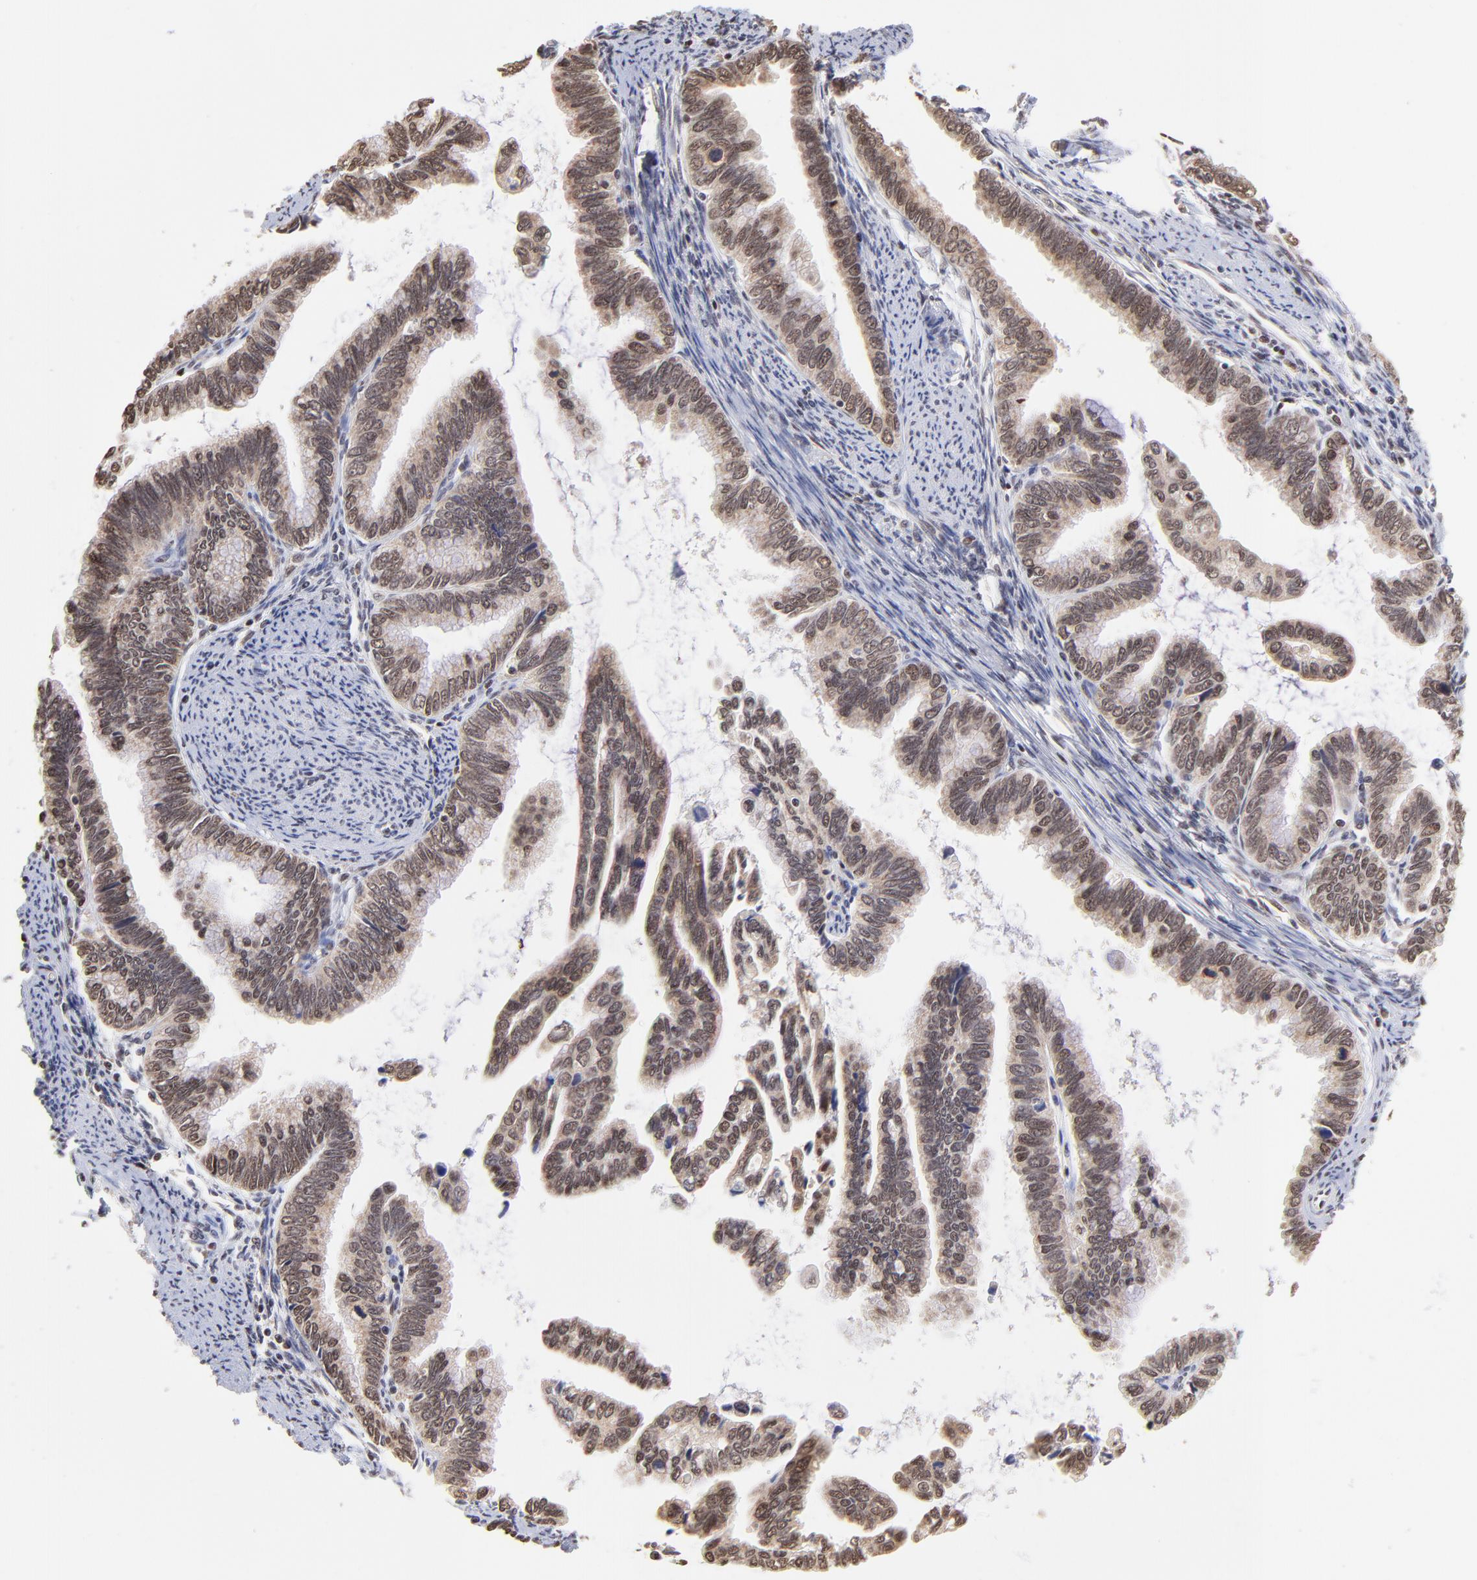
{"staining": {"intensity": "weak", "quantity": ">75%", "location": "cytoplasmic/membranous,nuclear"}, "tissue": "cervical cancer", "cell_type": "Tumor cells", "image_type": "cancer", "snomed": [{"axis": "morphology", "description": "Adenocarcinoma, NOS"}, {"axis": "topography", "description": "Cervix"}], "caption": "Immunohistochemical staining of cervical adenocarcinoma reveals weak cytoplasmic/membranous and nuclear protein expression in approximately >75% of tumor cells. The protein is stained brown, and the nuclei are stained in blue (DAB (3,3'-diaminobenzidine) IHC with brightfield microscopy, high magnification).", "gene": "ZNF670", "patient": {"sex": "female", "age": 49}}